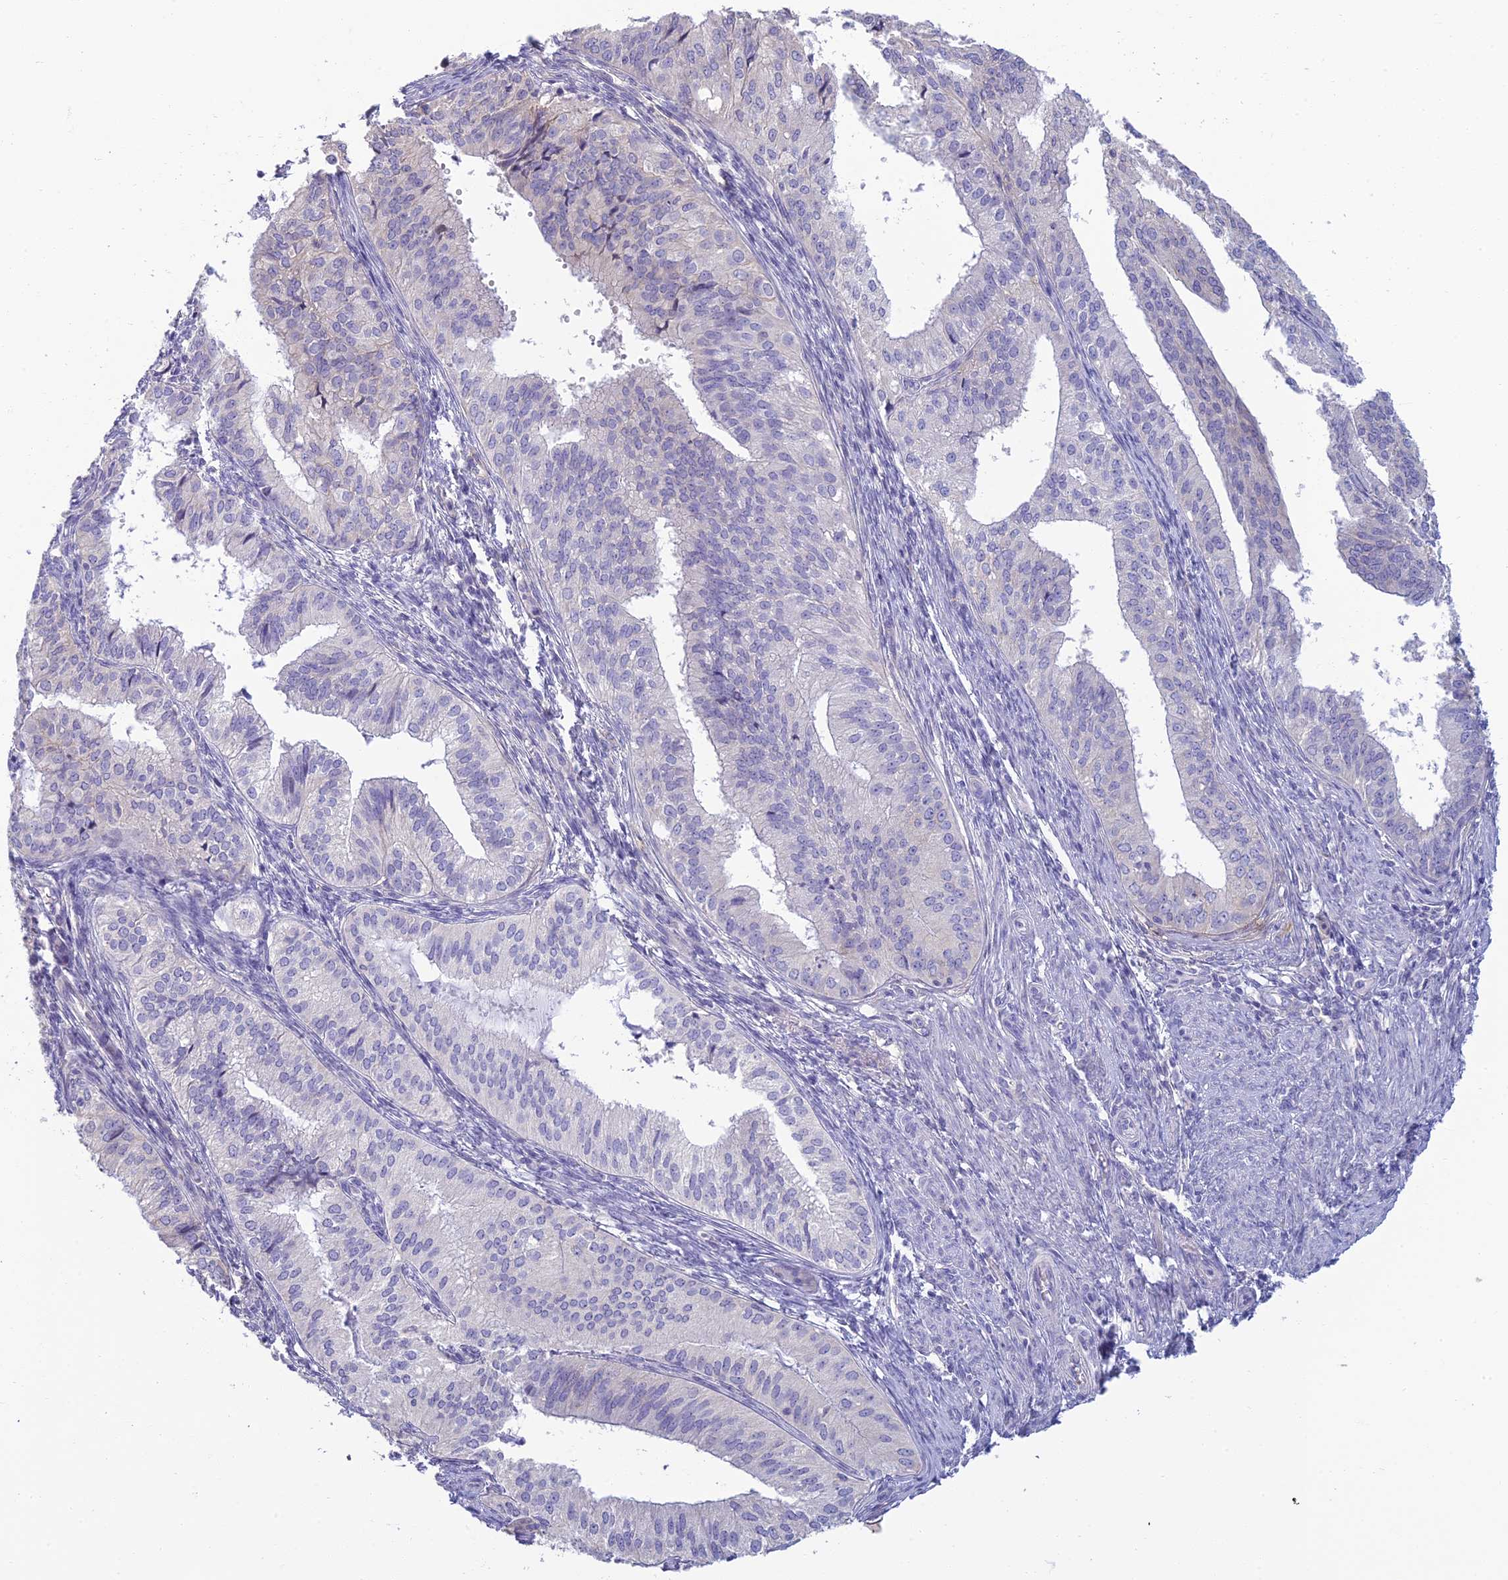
{"staining": {"intensity": "negative", "quantity": "none", "location": "none"}, "tissue": "endometrial cancer", "cell_type": "Tumor cells", "image_type": "cancer", "snomed": [{"axis": "morphology", "description": "Adenocarcinoma, NOS"}, {"axis": "topography", "description": "Endometrium"}], "caption": "Tumor cells show no significant protein staining in endometrial cancer (adenocarcinoma).", "gene": "NEURL1", "patient": {"sex": "female", "age": 50}}